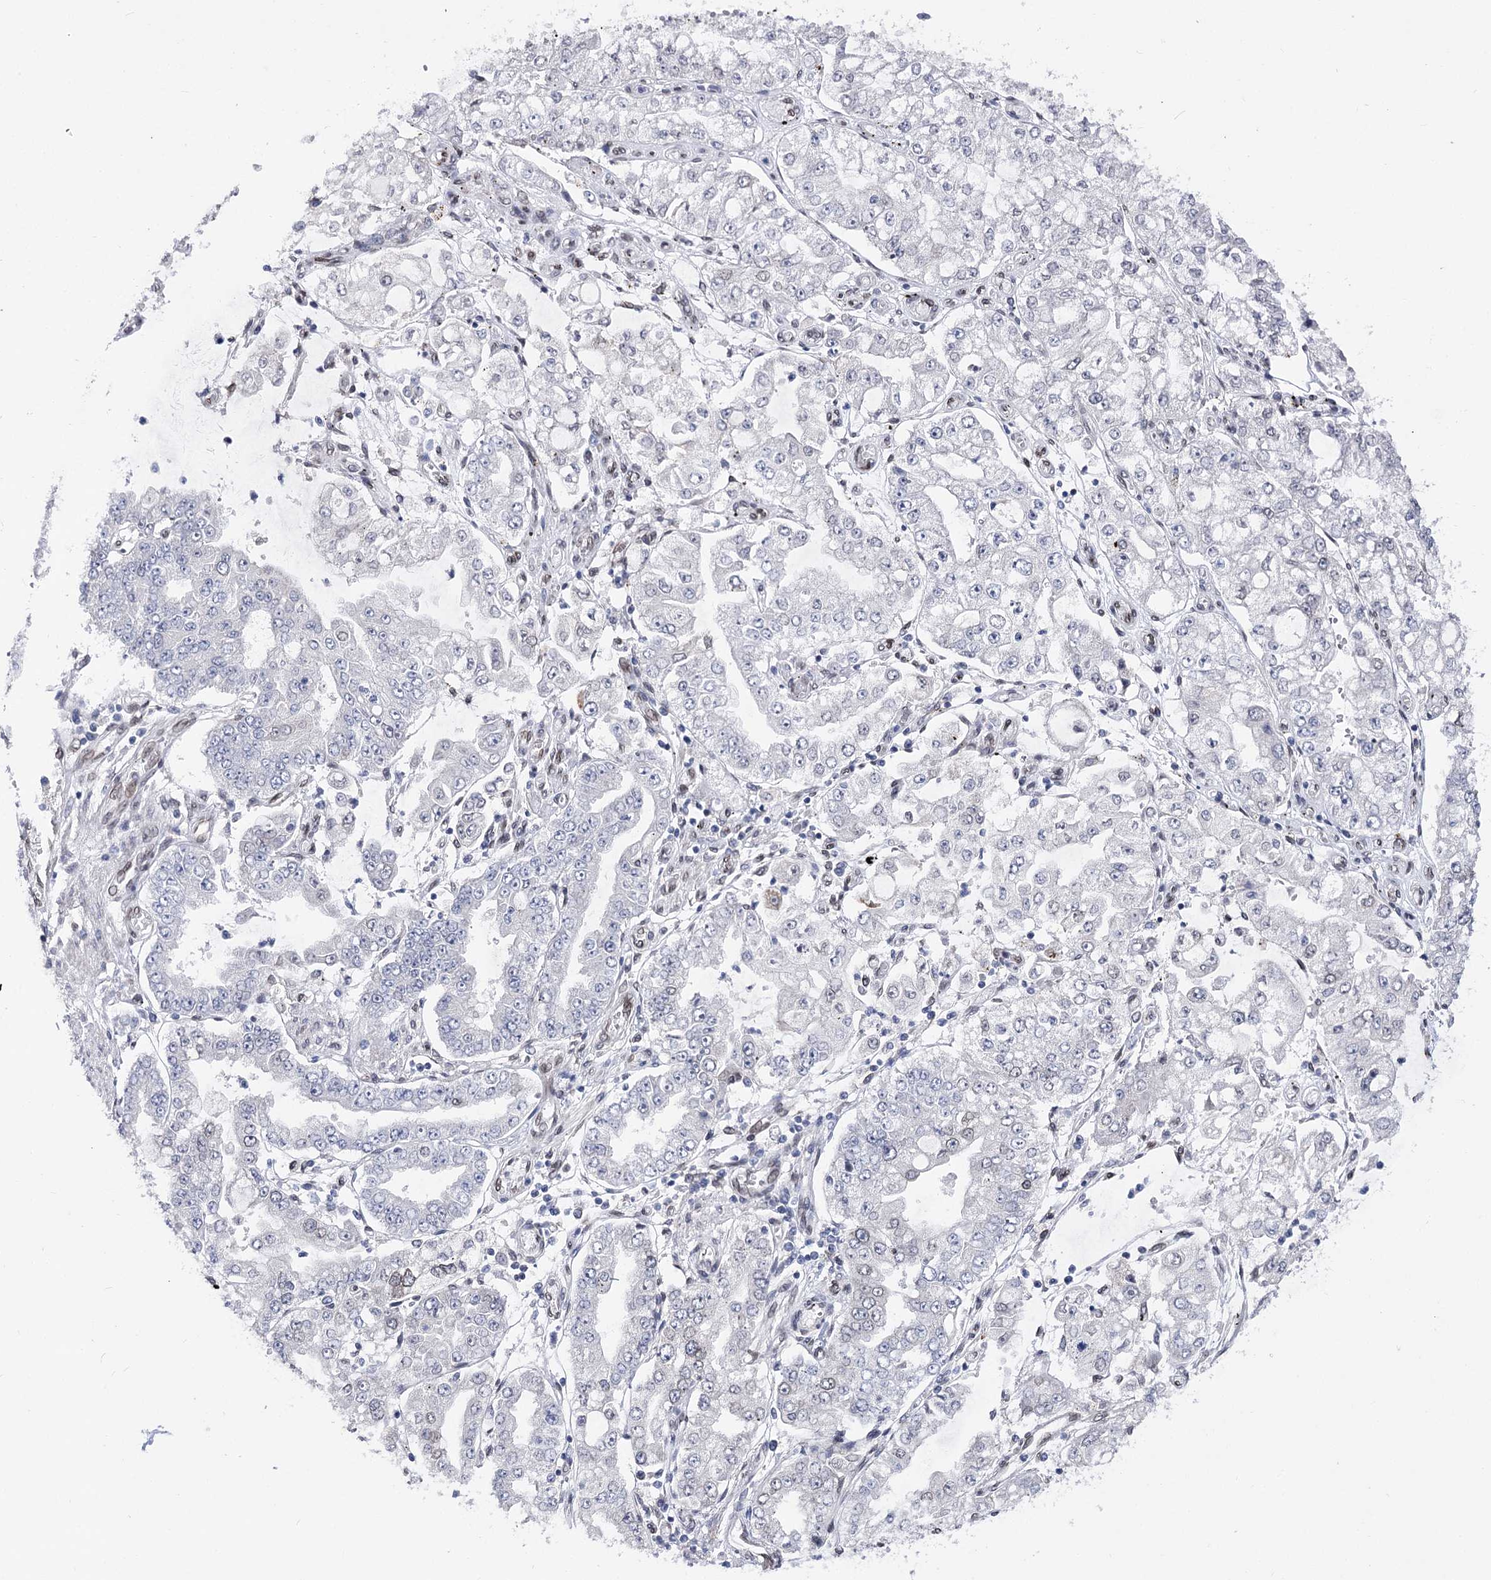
{"staining": {"intensity": "negative", "quantity": "none", "location": "none"}, "tissue": "stomach cancer", "cell_type": "Tumor cells", "image_type": "cancer", "snomed": [{"axis": "morphology", "description": "Adenocarcinoma, NOS"}, {"axis": "topography", "description": "Stomach"}], "caption": "Immunohistochemistry micrograph of stomach cancer (adenocarcinoma) stained for a protein (brown), which exhibits no expression in tumor cells. (DAB immunohistochemistry with hematoxylin counter stain).", "gene": "TMEM201", "patient": {"sex": "male", "age": 76}}